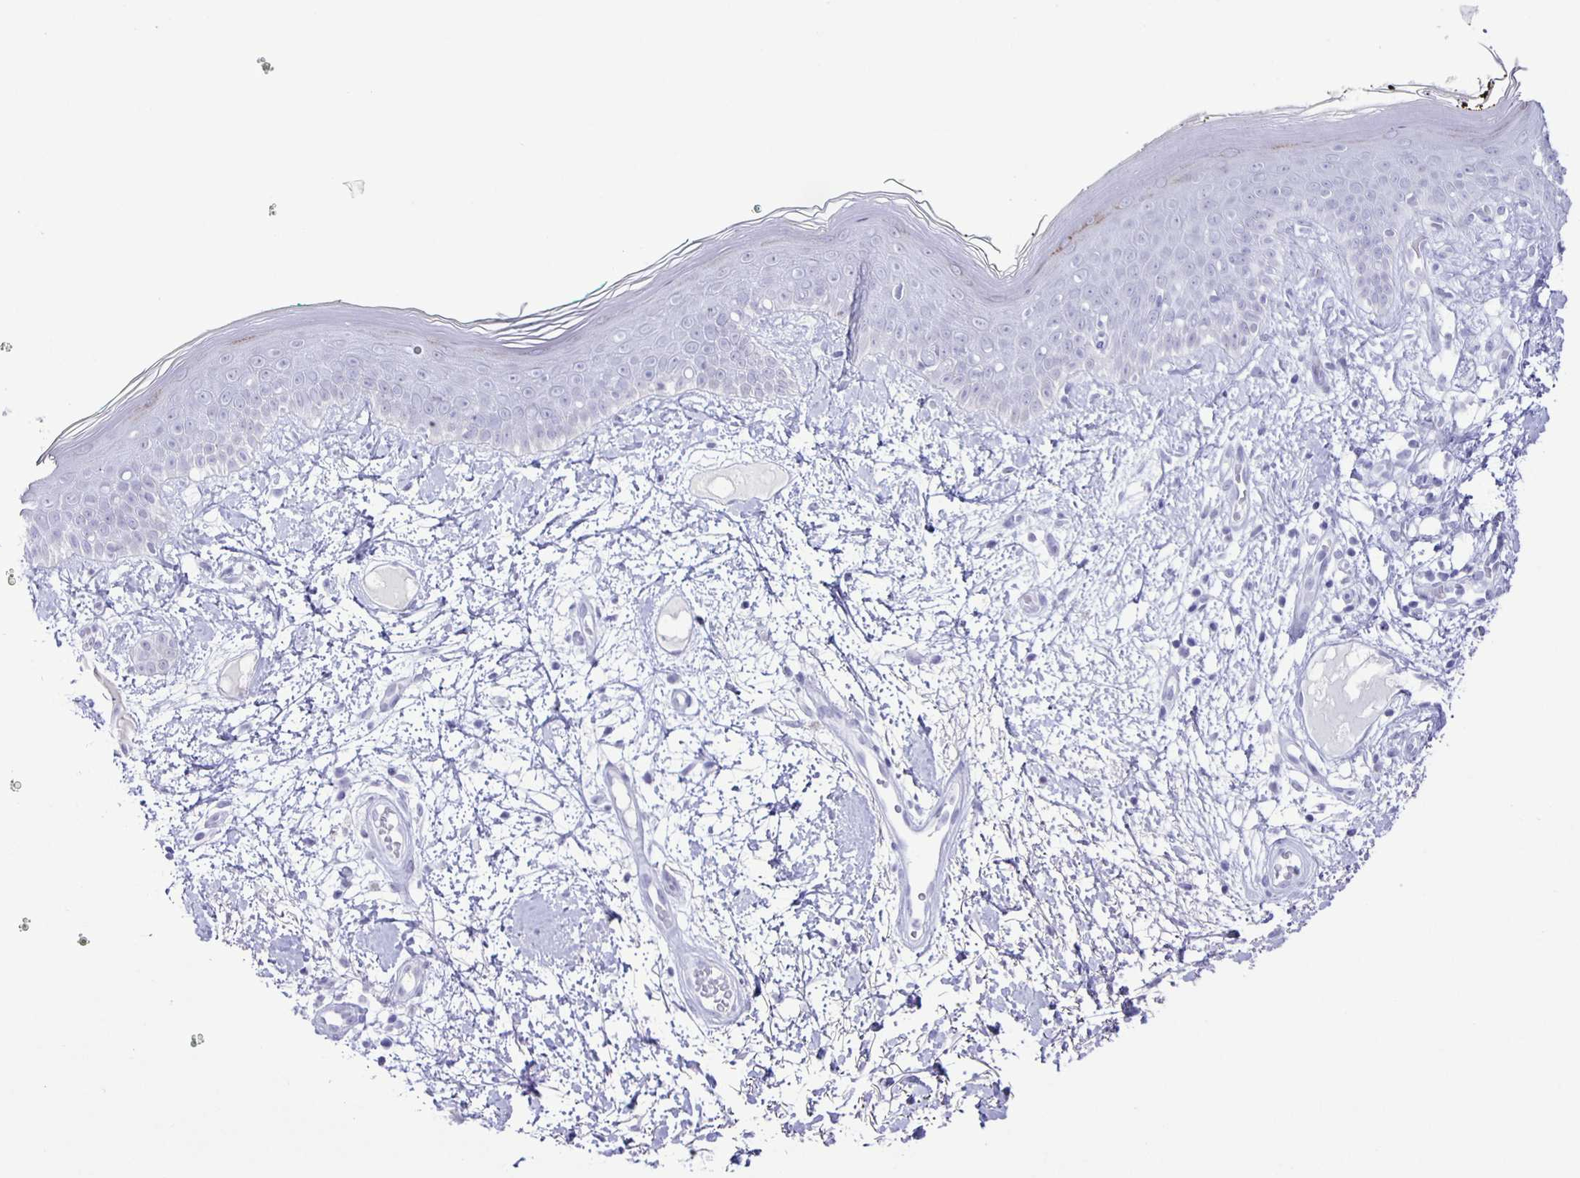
{"staining": {"intensity": "negative", "quantity": "none", "location": "none"}, "tissue": "skin", "cell_type": "Fibroblasts", "image_type": "normal", "snomed": [{"axis": "morphology", "description": "Normal tissue, NOS"}, {"axis": "topography", "description": "Skin"}], "caption": "Immunohistochemical staining of normal human skin reveals no significant staining in fibroblasts.", "gene": "EZHIP", "patient": {"sex": "female", "age": 34}}